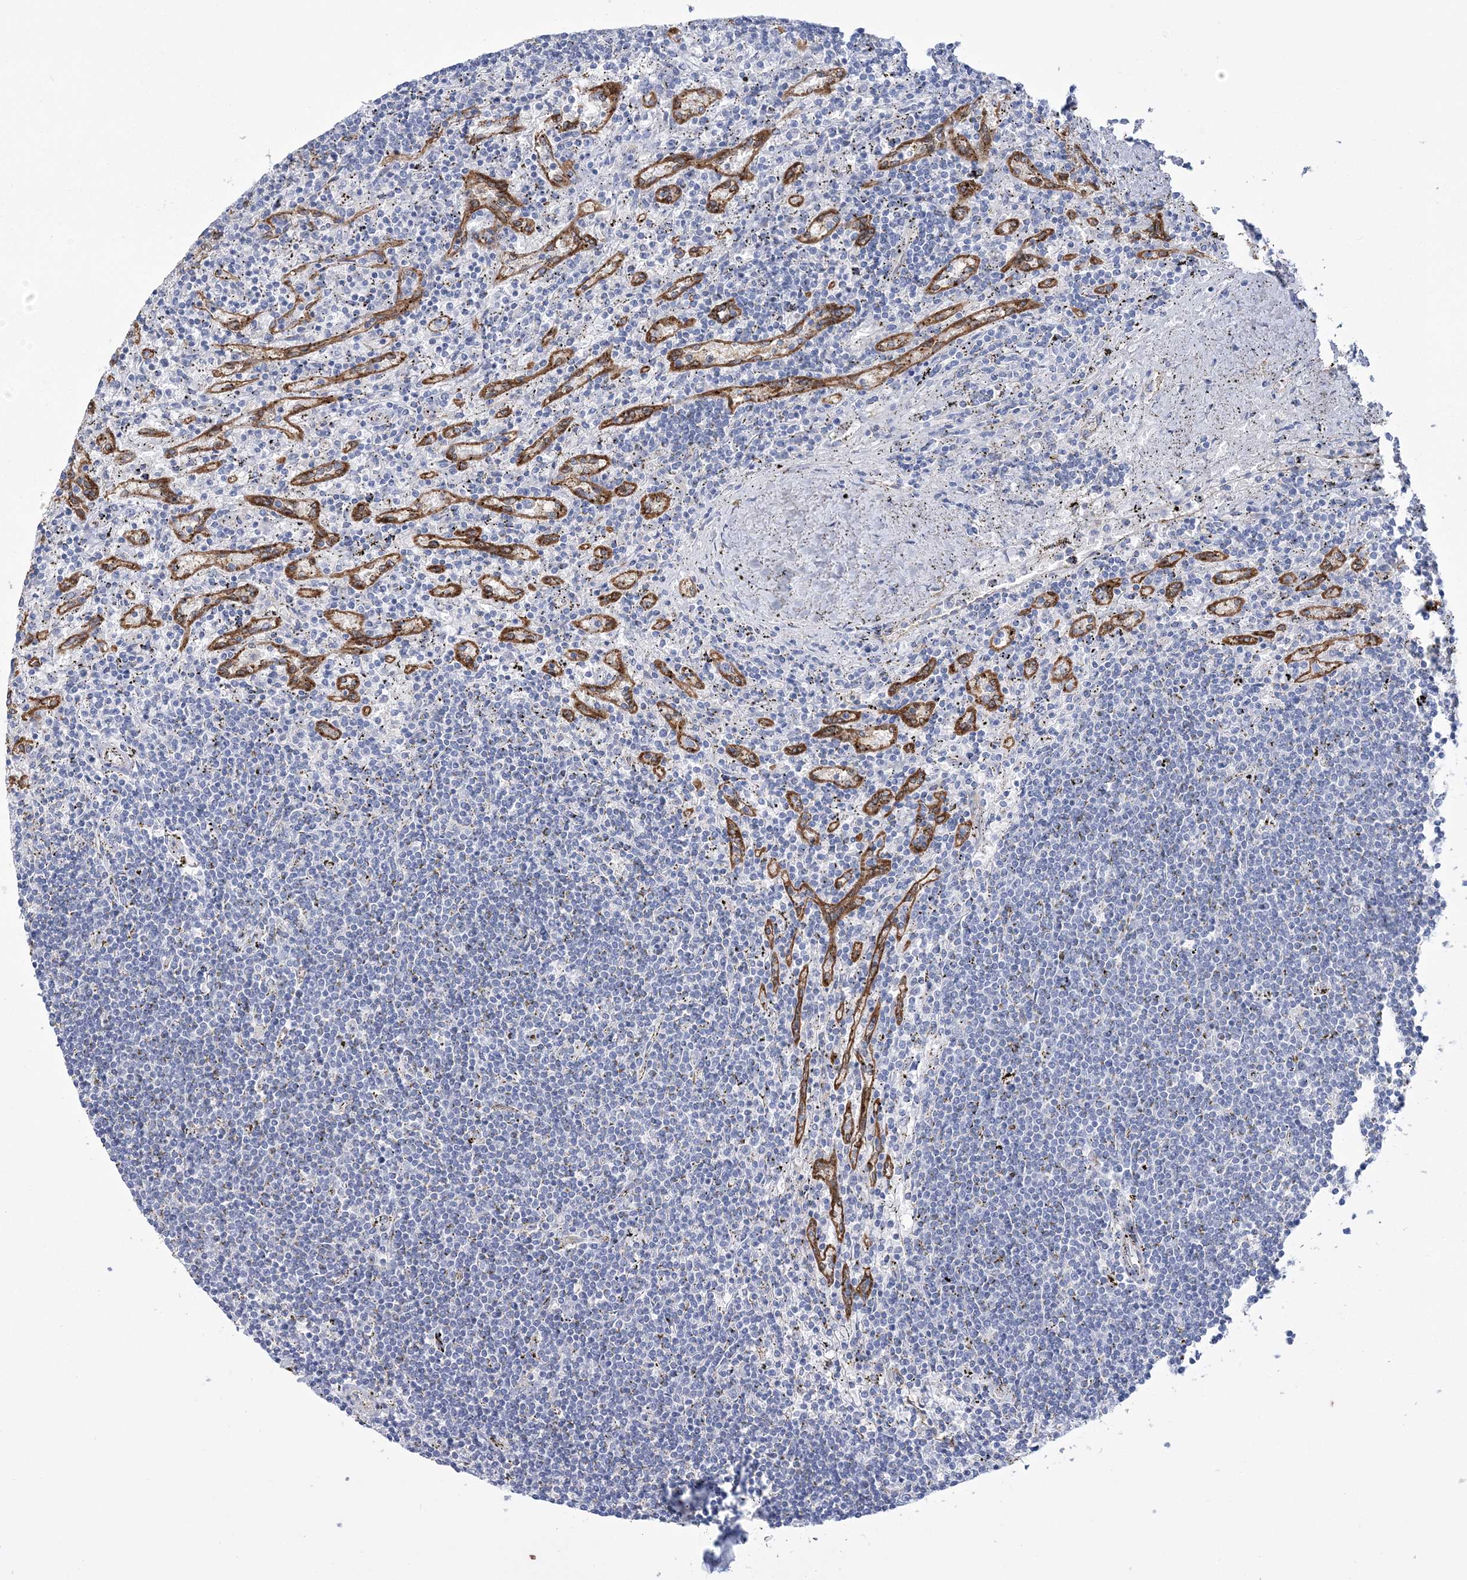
{"staining": {"intensity": "weak", "quantity": "<25%", "location": "cytoplasmic/membranous"}, "tissue": "lymphoma", "cell_type": "Tumor cells", "image_type": "cancer", "snomed": [{"axis": "morphology", "description": "Malignant lymphoma, non-Hodgkin's type, Low grade"}, {"axis": "topography", "description": "Spleen"}], "caption": "High magnification brightfield microscopy of malignant lymphoma, non-Hodgkin's type (low-grade) stained with DAB (brown) and counterstained with hematoxylin (blue): tumor cells show no significant expression. (Brightfield microscopy of DAB IHC at high magnification).", "gene": "RAB11FIP5", "patient": {"sex": "male", "age": 76}}